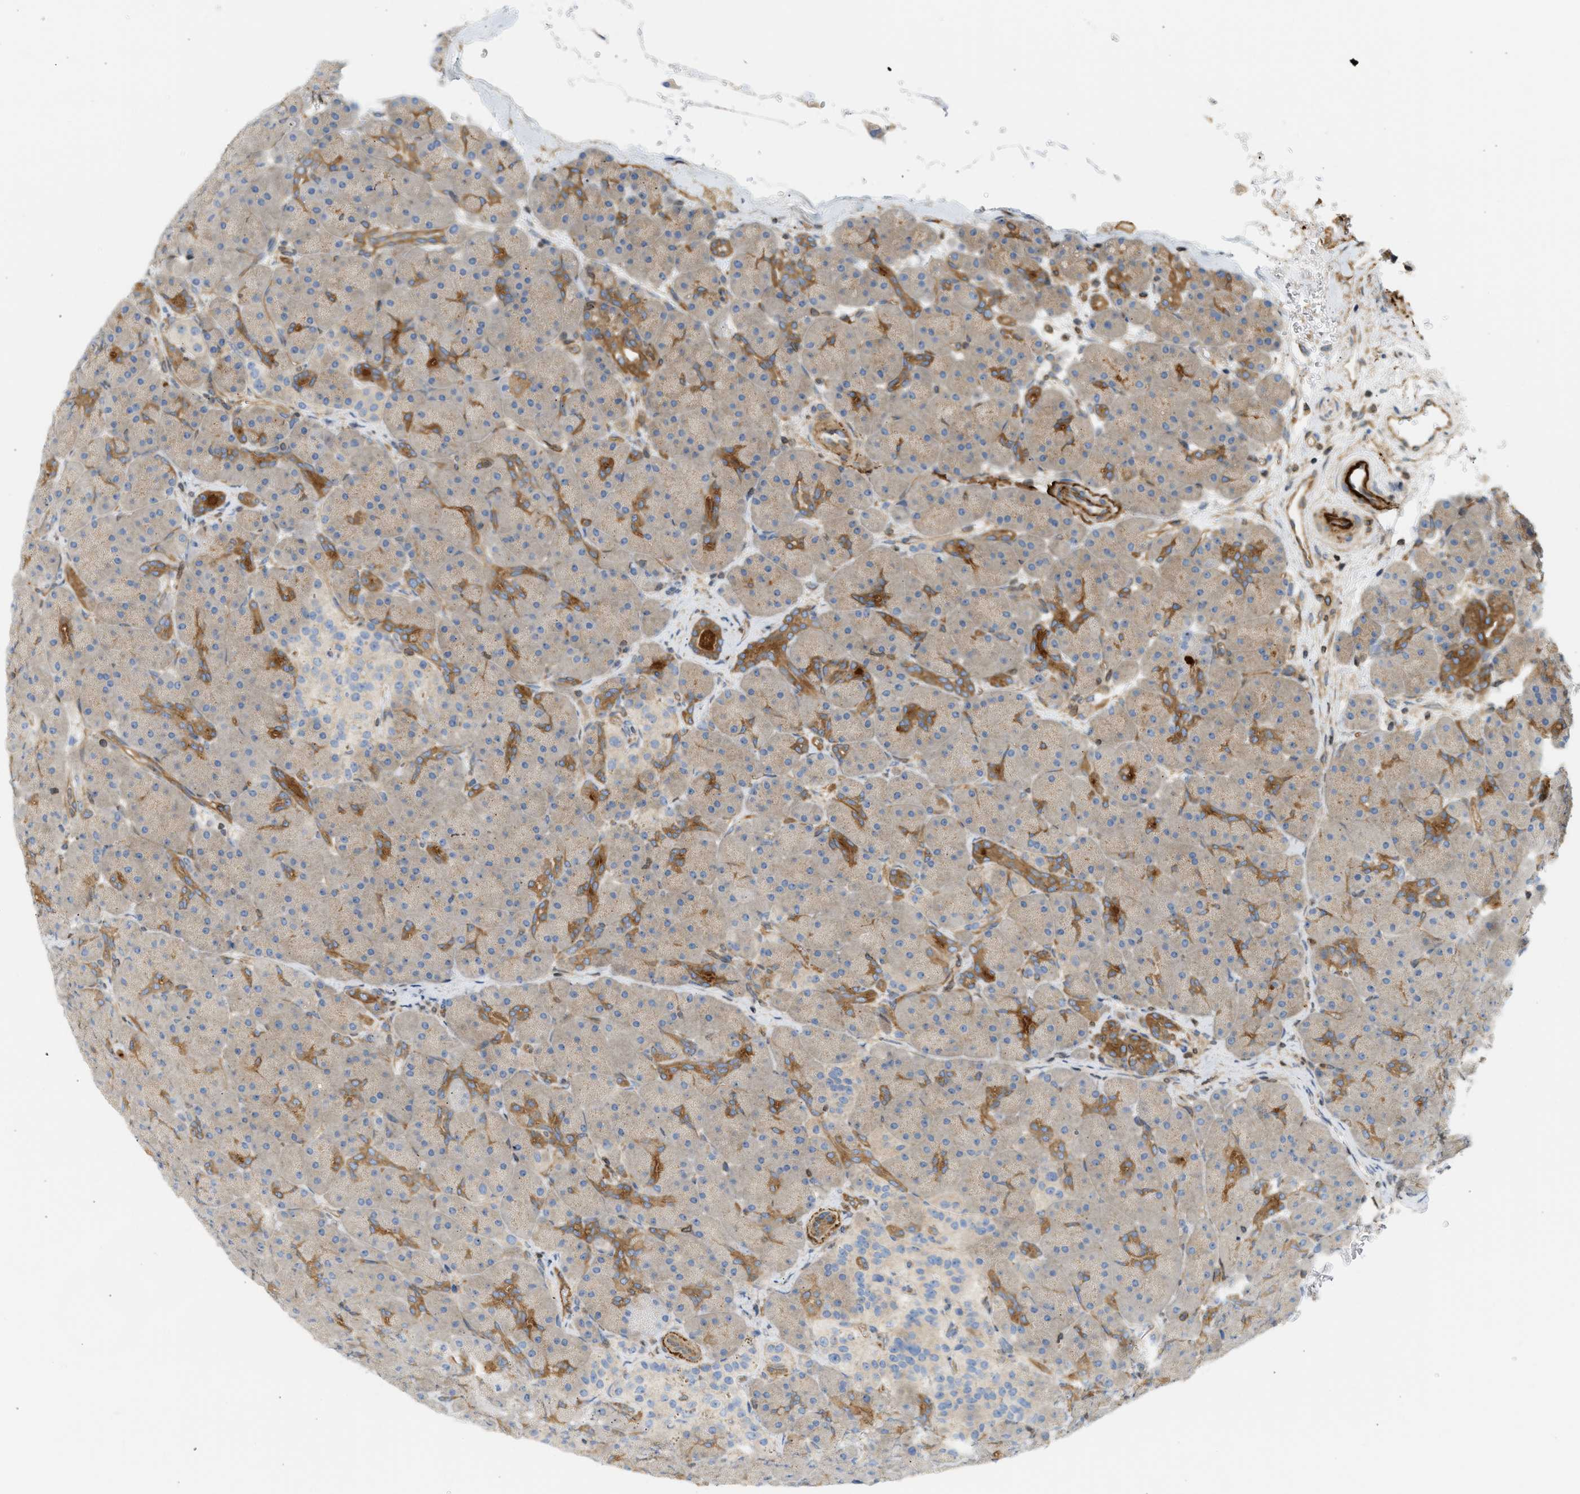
{"staining": {"intensity": "moderate", "quantity": "<25%", "location": "cytoplasmic/membranous"}, "tissue": "pancreas", "cell_type": "Exocrine glandular cells", "image_type": "normal", "snomed": [{"axis": "morphology", "description": "Normal tissue, NOS"}, {"axis": "topography", "description": "Pancreas"}], "caption": "Immunohistochemical staining of unremarkable pancreas shows low levels of moderate cytoplasmic/membranous positivity in approximately <25% of exocrine glandular cells. (Stains: DAB (3,3'-diaminobenzidine) in brown, nuclei in blue, Microscopy: brightfield microscopy at high magnification).", "gene": "STRN", "patient": {"sex": "male", "age": 66}}